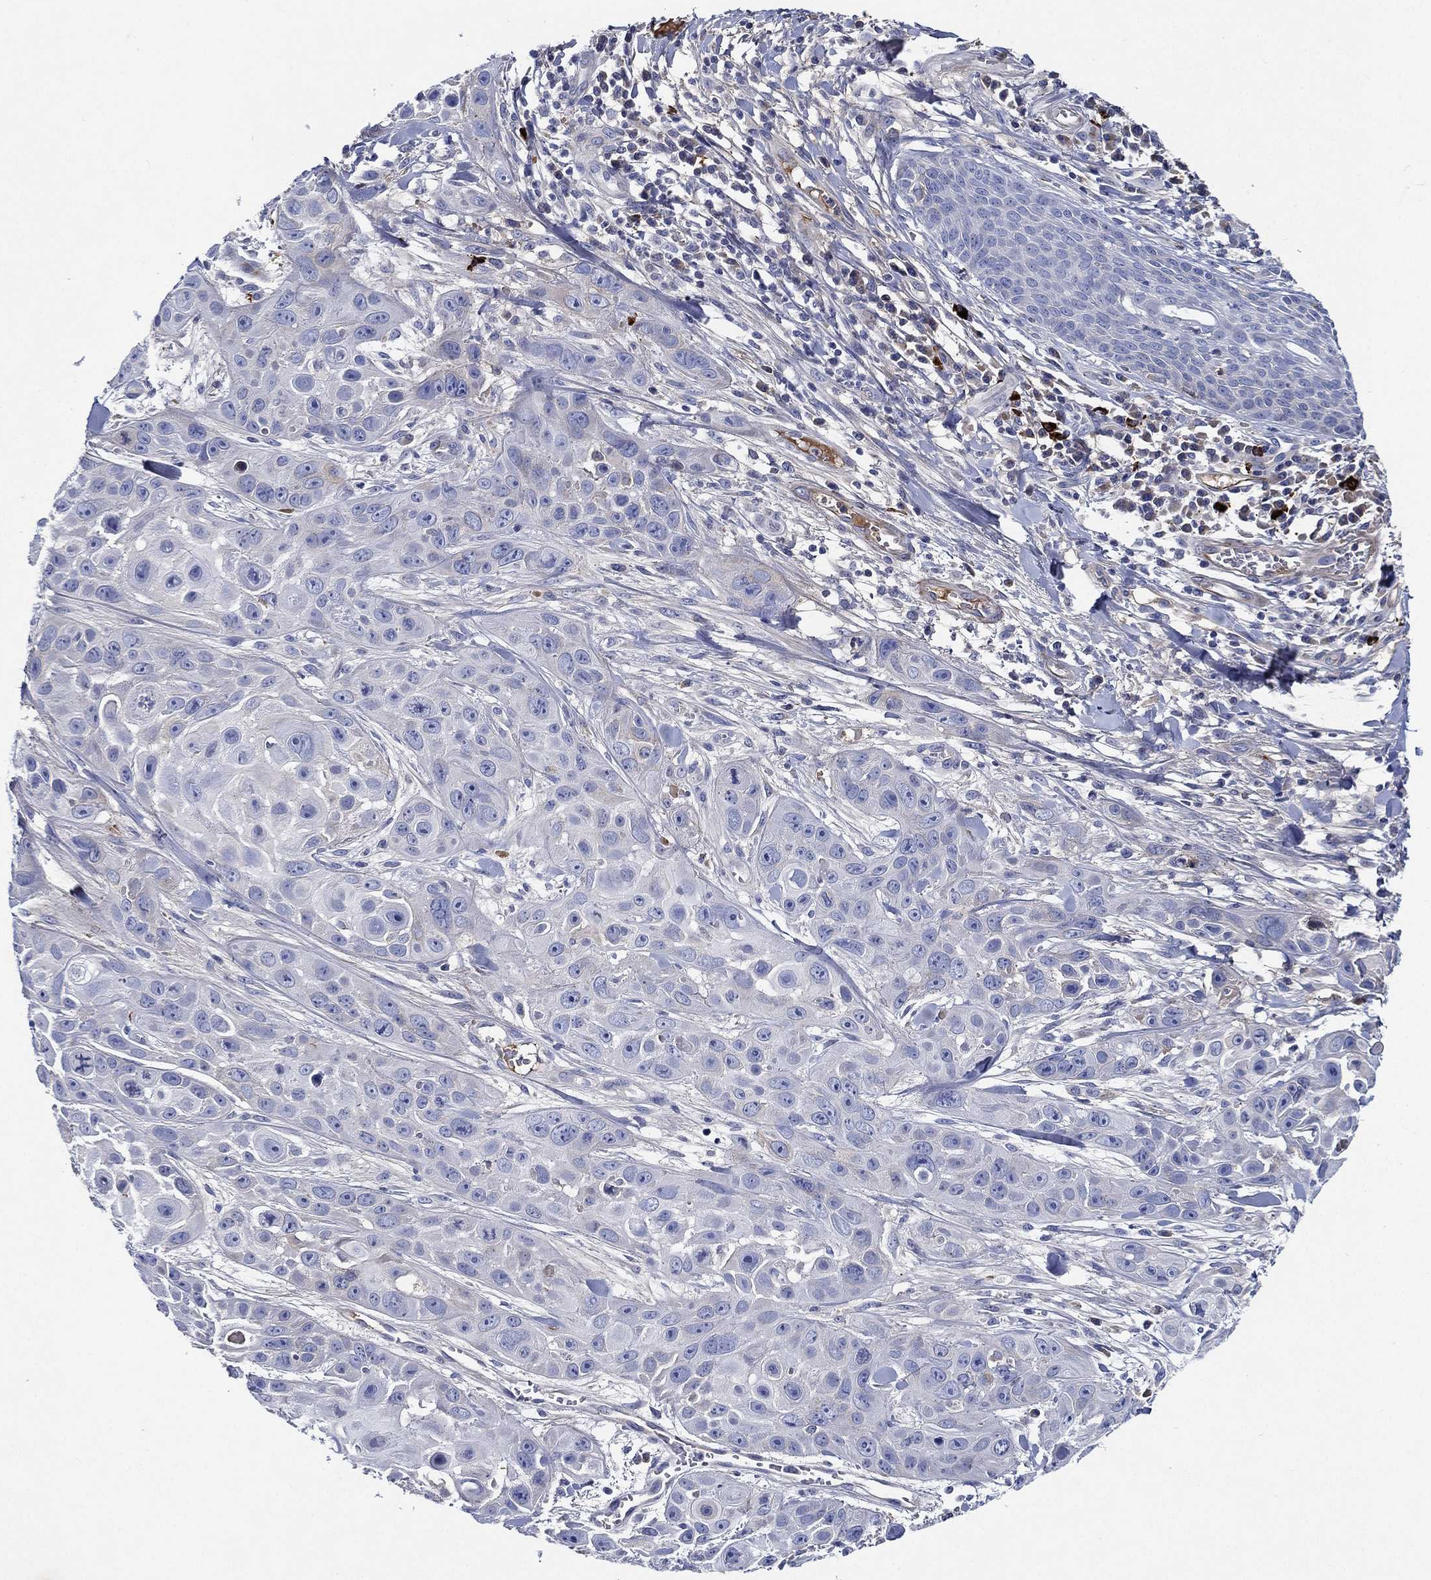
{"staining": {"intensity": "negative", "quantity": "none", "location": "none"}, "tissue": "skin cancer", "cell_type": "Tumor cells", "image_type": "cancer", "snomed": [{"axis": "morphology", "description": "Squamous cell carcinoma, NOS"}, {"axis": "topography", "description": "Skin"}, {"axis": "topography", "description": "Anal"}], "caption": "A high-resolution image shows IHC staining of skin squamous cell carcinoma, which exhibits no significant staining in tumor cells. Brightfield microscopy of immunohistochemistry (IHC) stained with DAB (3,3'-diaminobenzidine) (brown) and hematoxylin (blue), captured at high magnification.", "gene": "TMPRSS11D", "patient": {"sex": "female", "age": 75}}